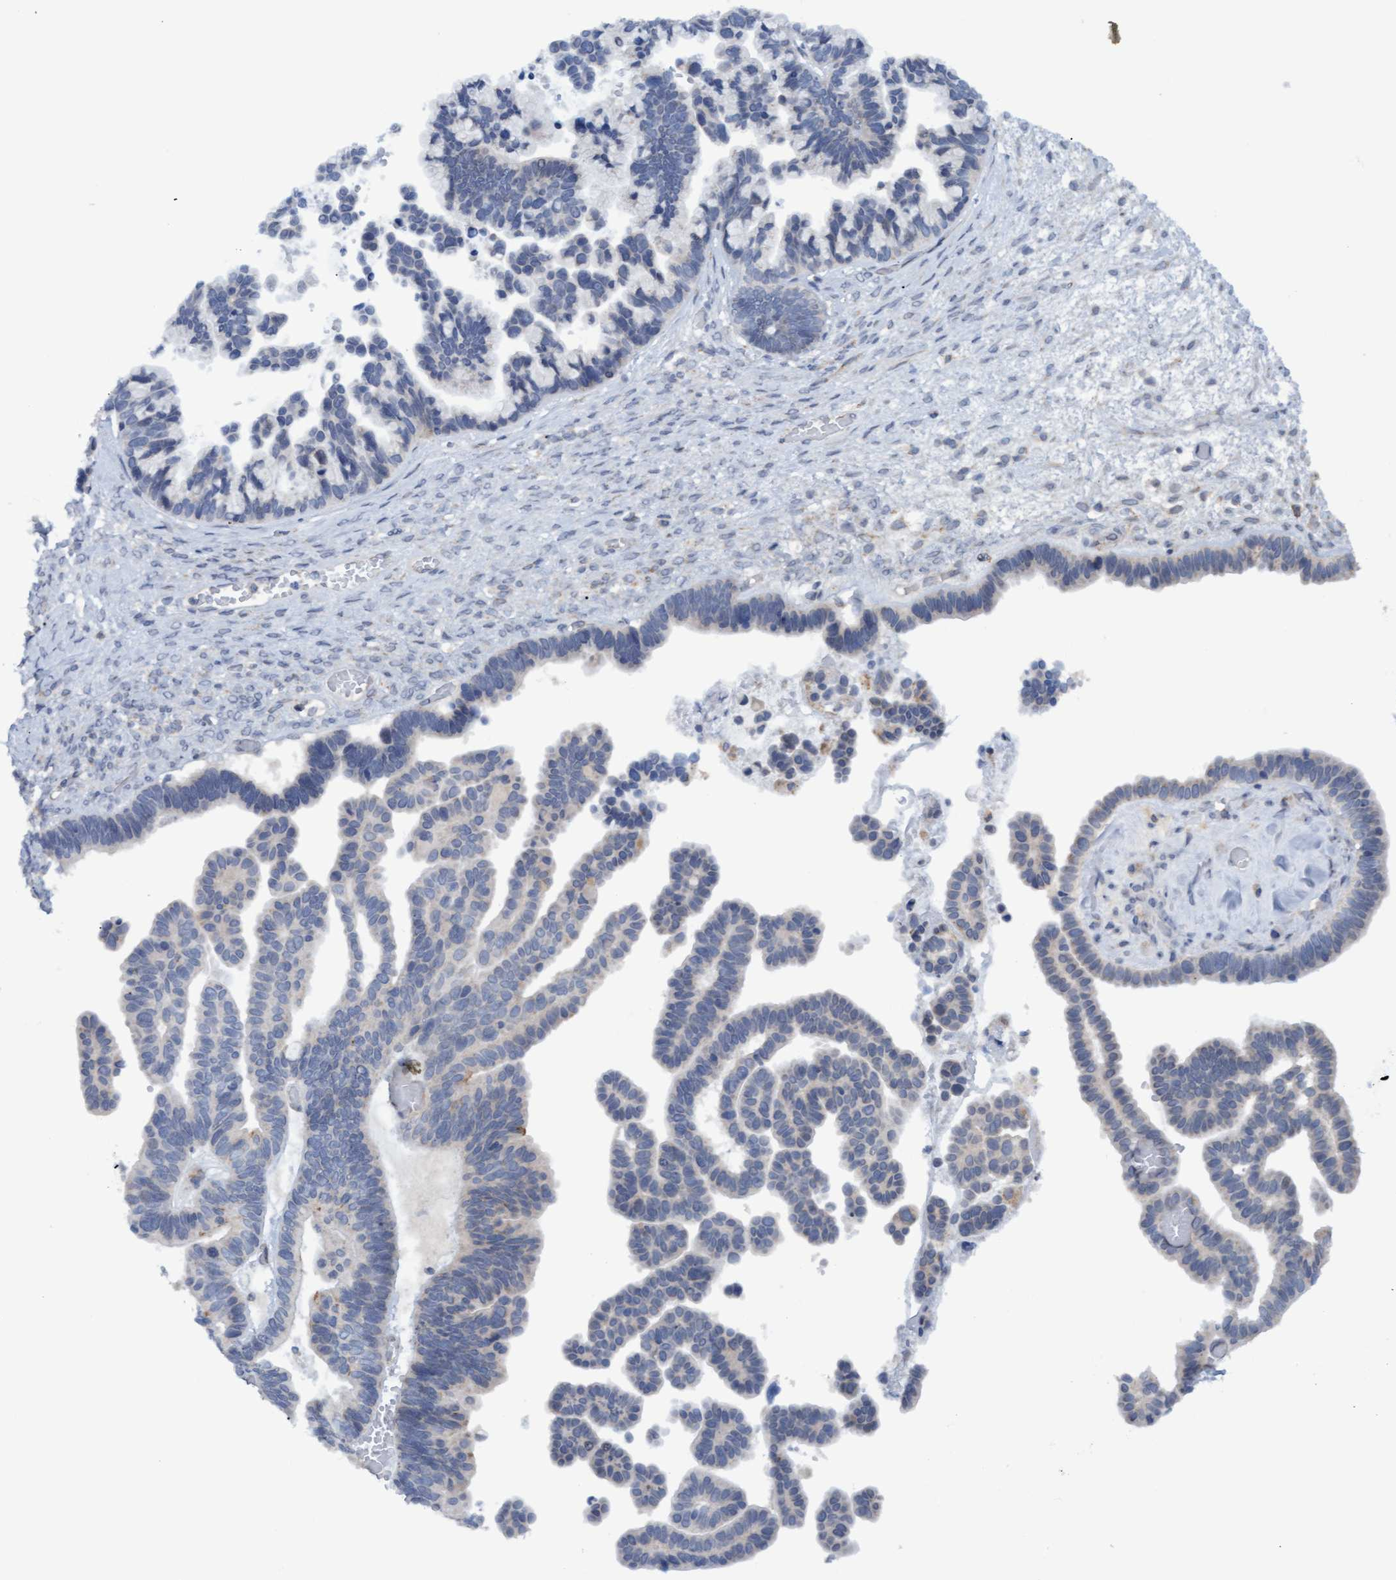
{"staining": {"intensity": "negative", "quantity": "none", "location": "none"}, "tissue": "ovarian cancer", "cell_type": "Tumor cells", "image_type": "cancer", "snomed": [{"axis": "morphology", "description": "Cystadenocarcinoma, serous, NOS"}, {"axis": "topography", "description": "Ovary"}], "caption": "A high-resolution photomicrograph shows immunohistochemistry (IHC) staining of ovarian serous cystadenocarcinoma, which reveals no significant positivity in tumor cells.", "gene": "MGLL", "patient": {"sex": "female", "age": 56}}